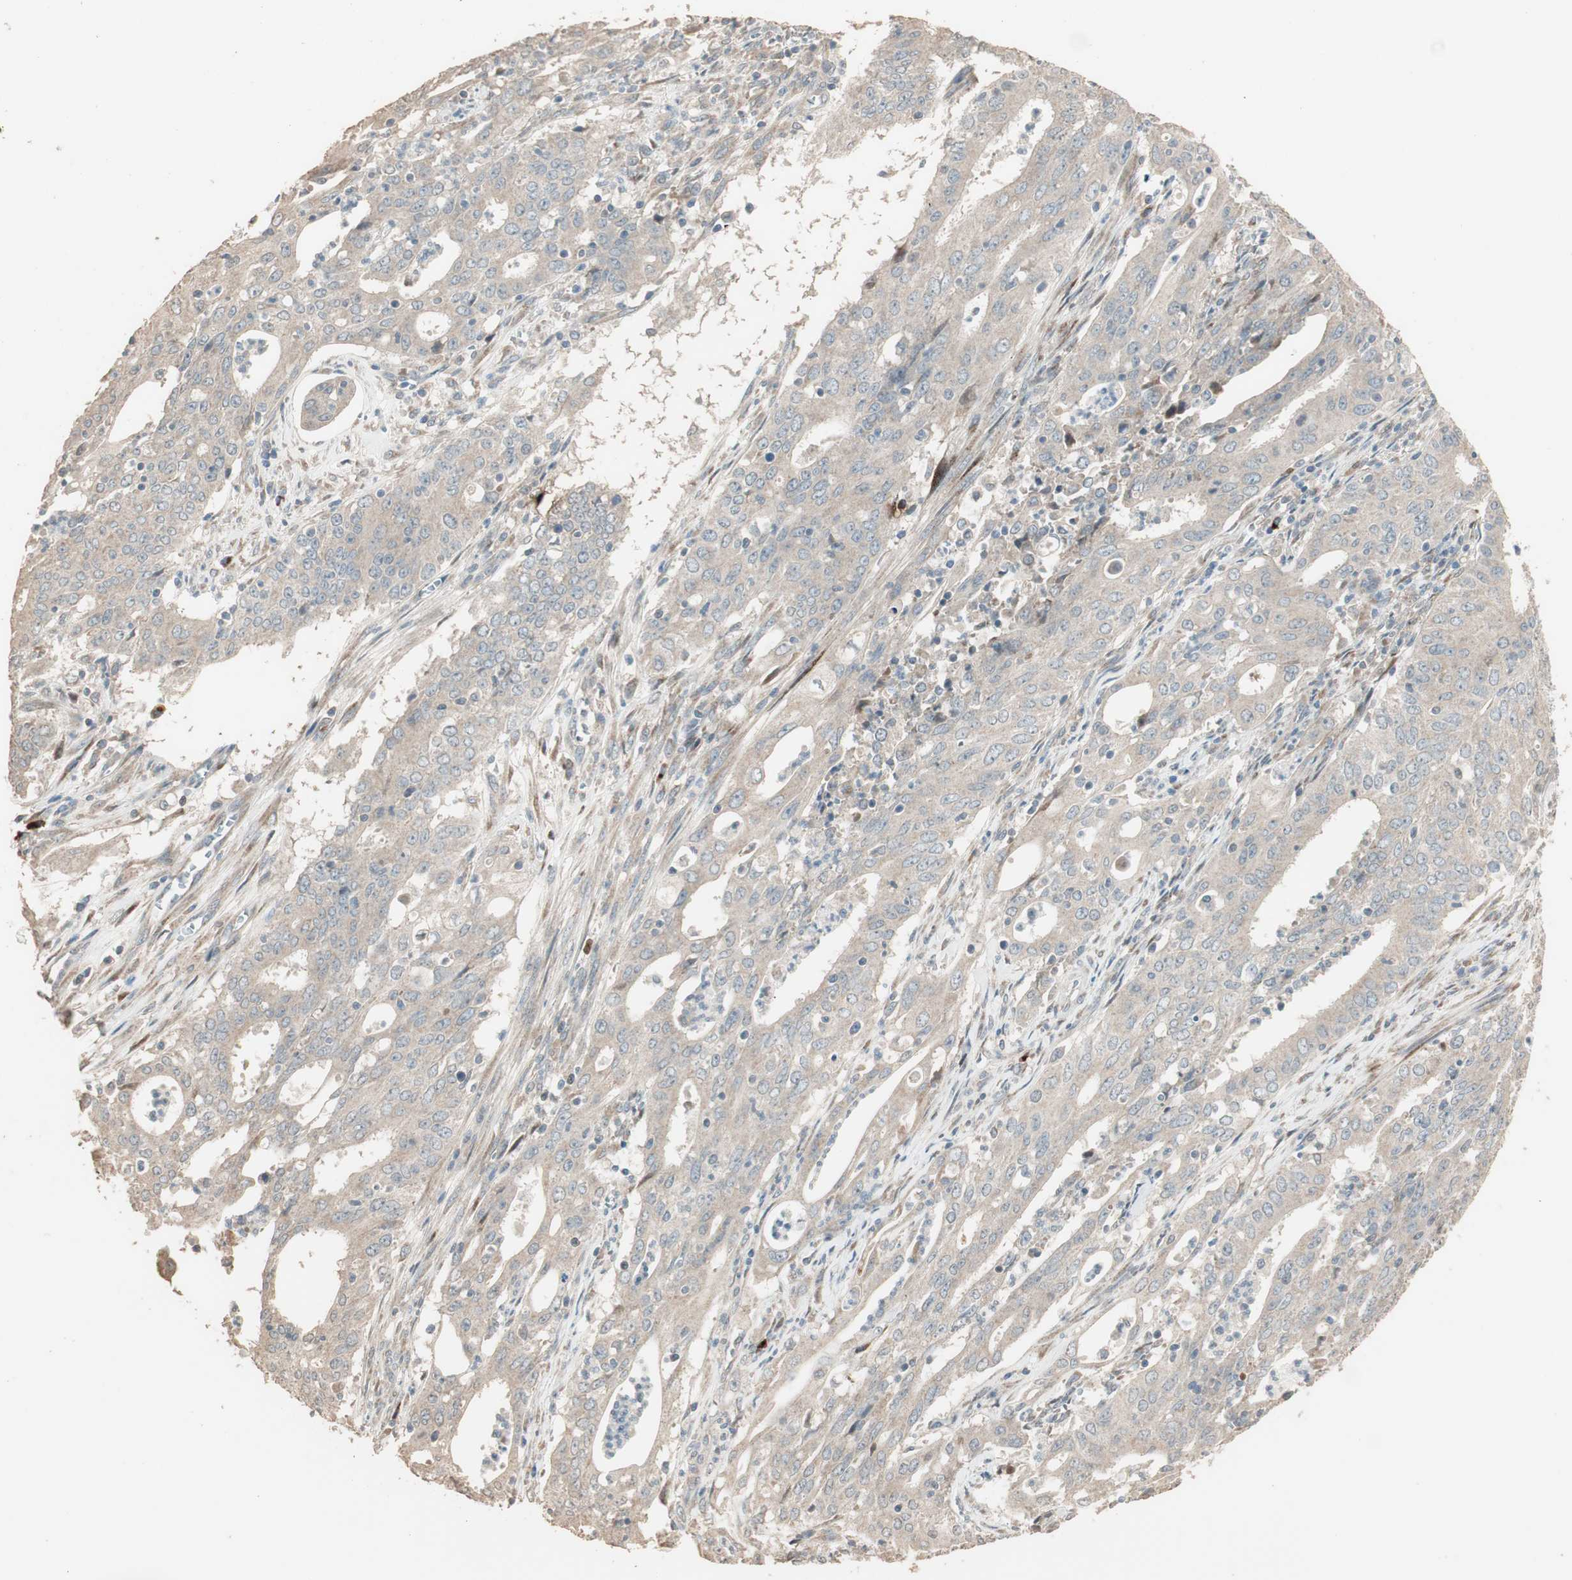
{"staining": {"intensity": "moderate", "quantity": ">75%", "location": "cytoplasmic/membranous"}, "tissue": "cervical cancer", "cell_type": "Tumor cells", "image_type": "cancer", "snomed": [{"axis": "morphology", "description": "Adenocarcinoma, NOS"}, {"axis": "topography", "description": "Cervix"}], "caption": "This histopathology image exhibits immunohistochemistry staining of adenocarcinoma (cervical), with medium moderate cytoplasmic/membranous staining in approximately >75% of tumor cells.", "gene": "RARRES1", "patient": {"sex": "female", "age": 44}}